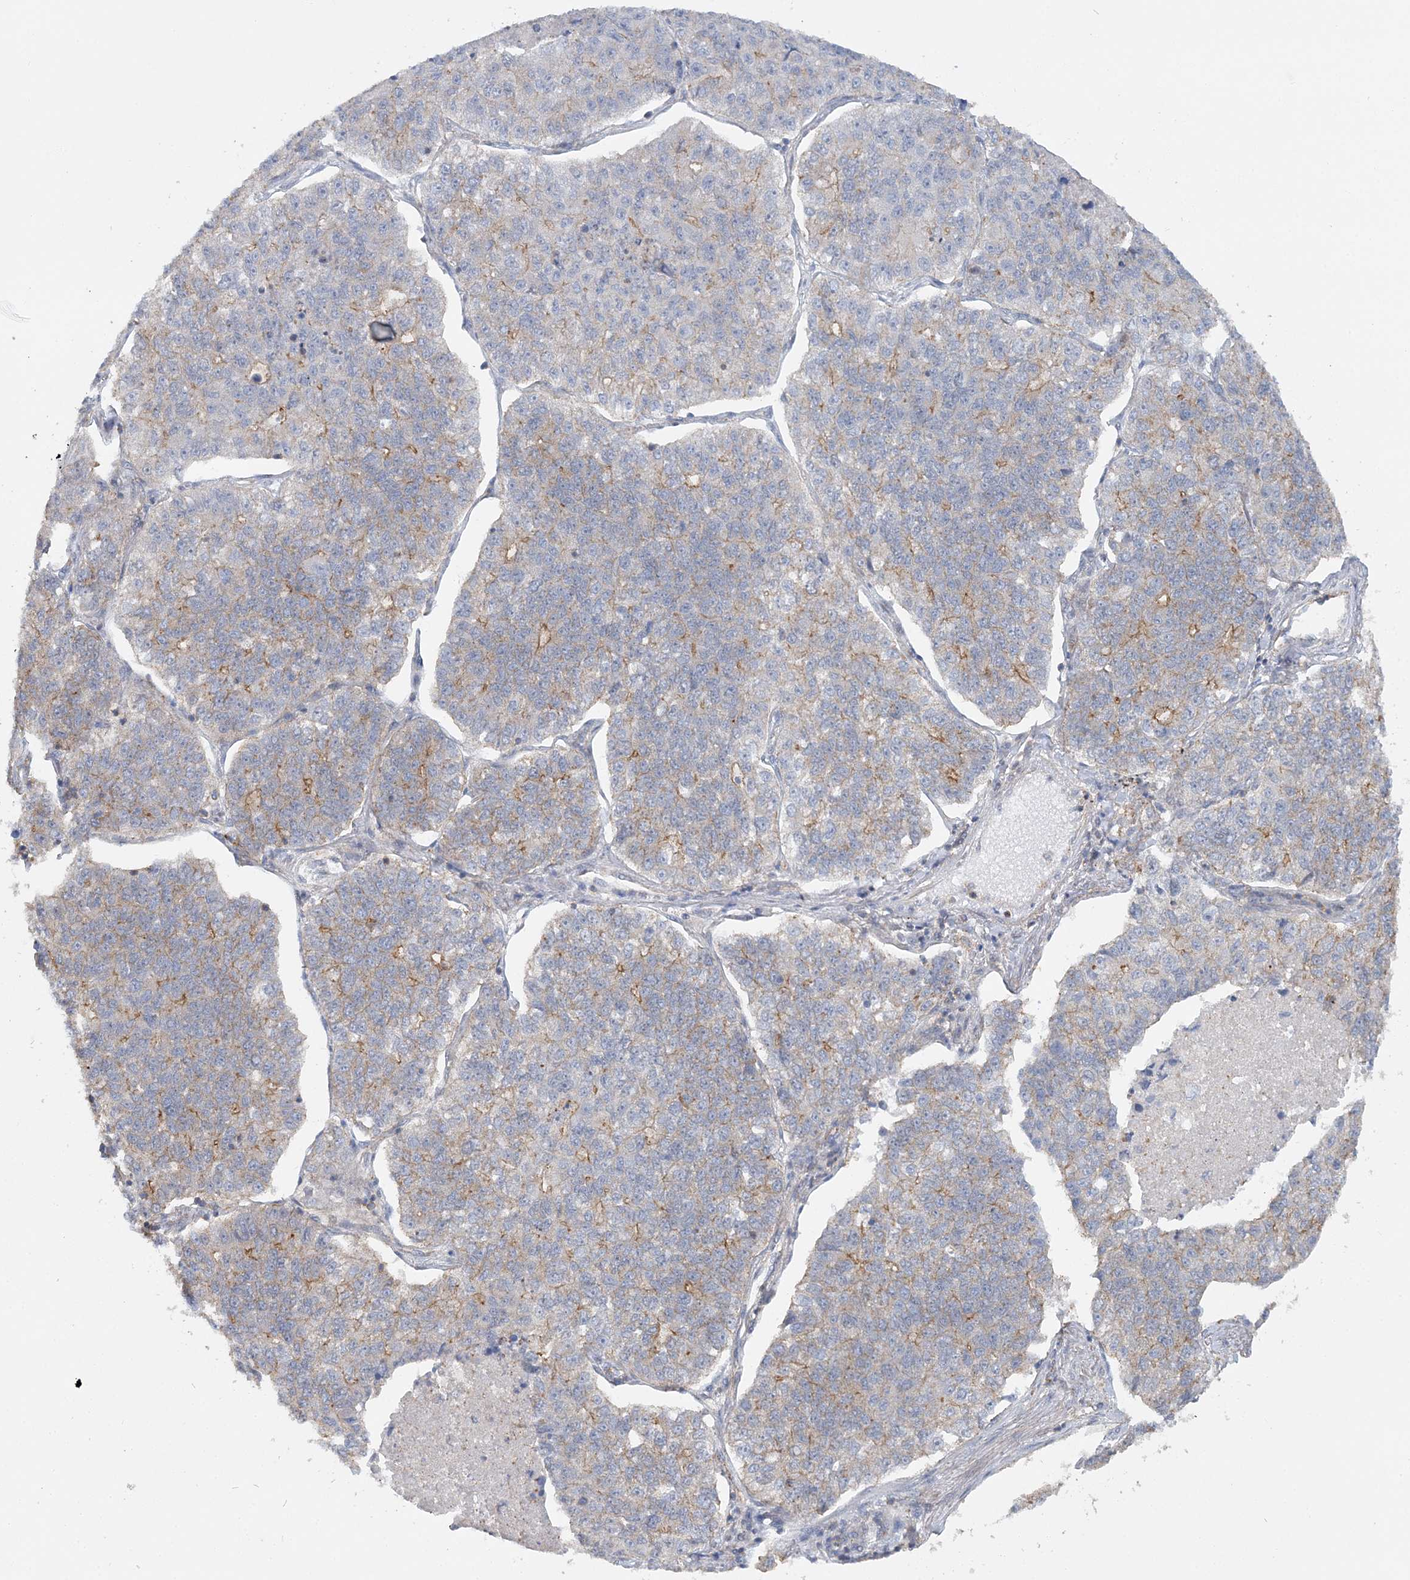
{"staining": {"intensity": "weak", "quantity": "<25%", "location": "cytoplasmic/membranous"}, "tissue": "lung cancer", "cell_type": "Tumor cells", "image_type": "cancer", "snomed": [{"axis": "morphology", "description": "Adenocarcinoma, NOS"}, {"axis": "topography", "description": "Lung"}], "caption": "This is an immunohistochemistry image of lung cancer. There is no expression in tumor cells.", "gene": "MAT2B", "patient": {"sex": "male", "age": 49}}